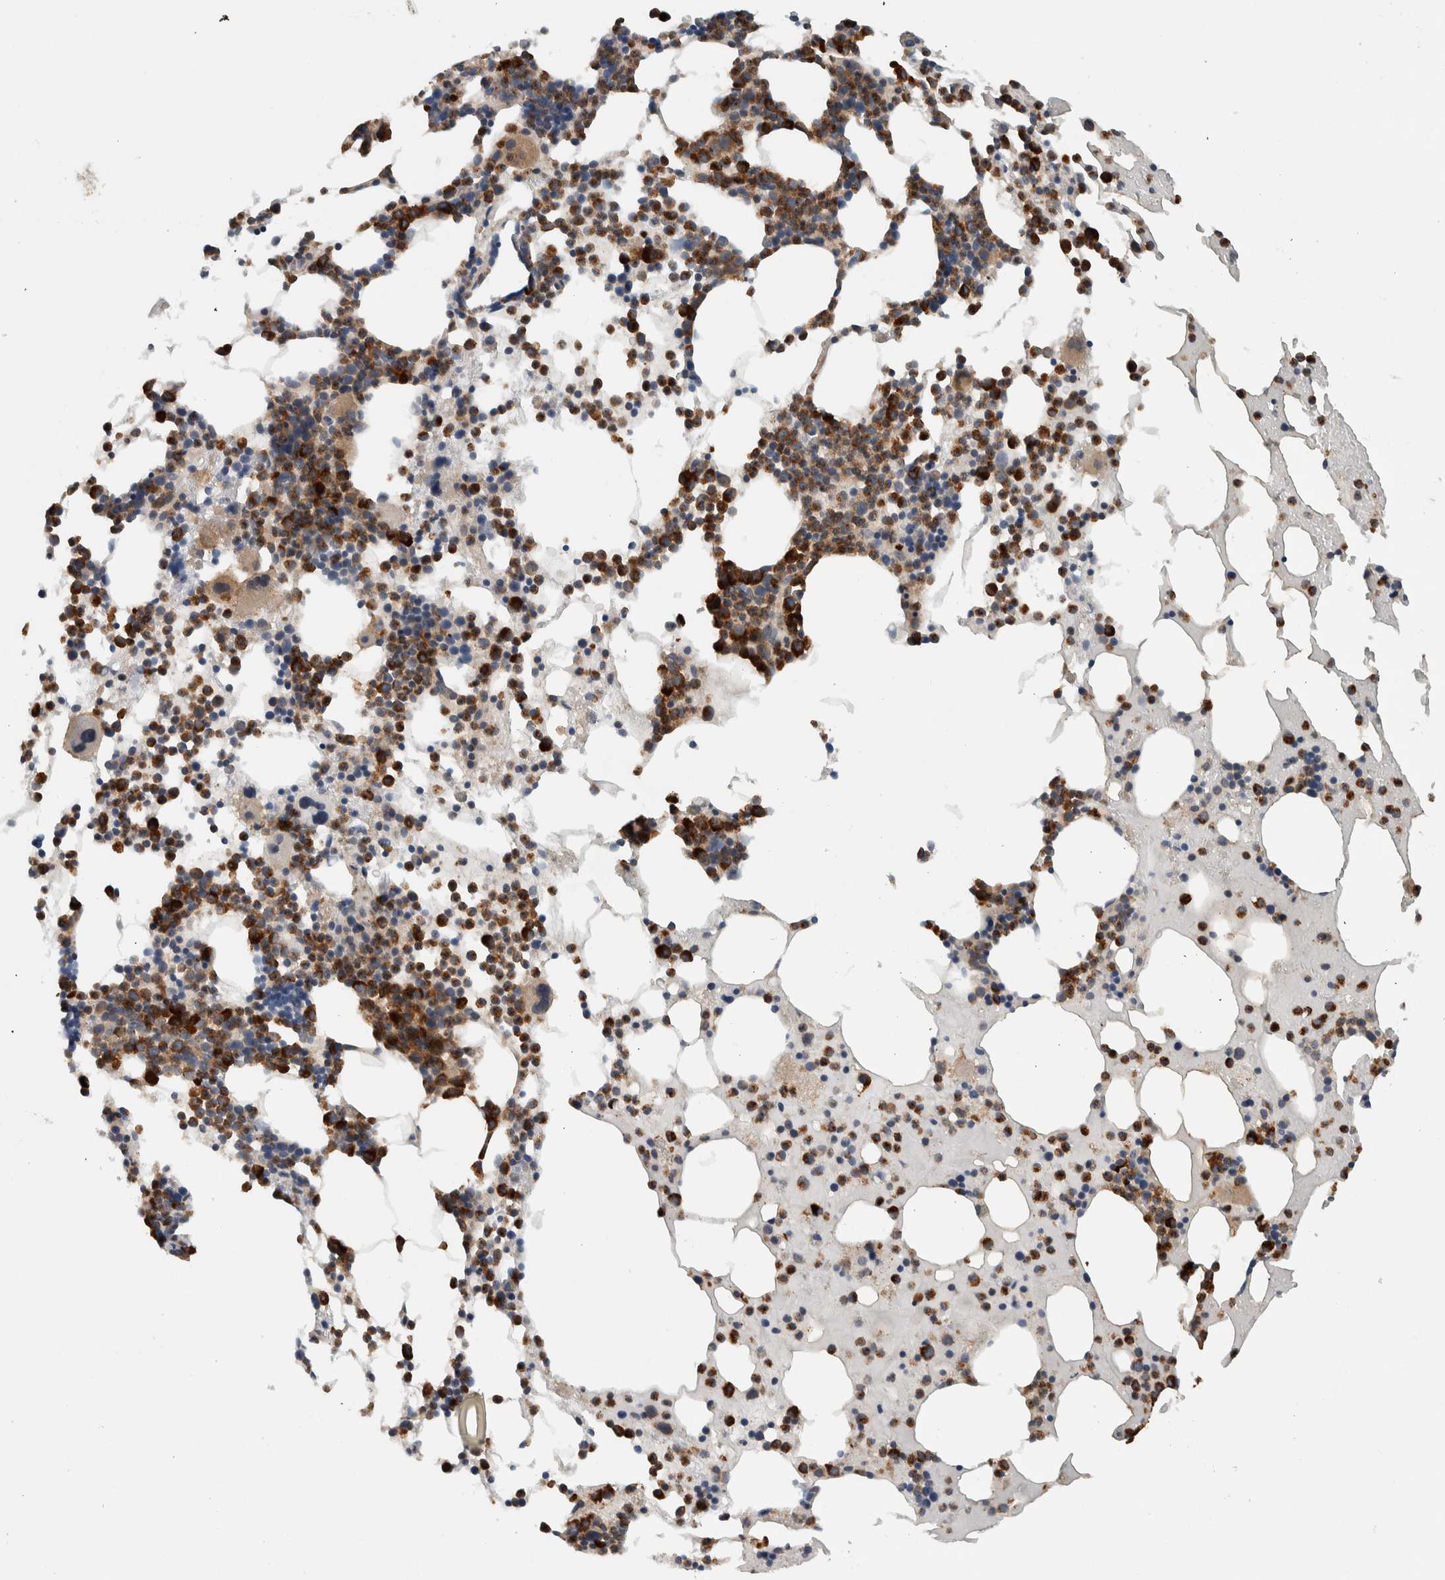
{"staining": {"intensity": "strong", "quantity": "25%-75%", "location": "cytoplasmic/membranous"}, "tissue": "bone marrow", "cell_type": "Hematopoietic cells", "image_type": "normal", "snomed": [{"axis": "morphology", "description": "Normal tissue, NOS"}, {"axis": "morphology", "description": "Inflammation, NOS"}, {"axis": "topography", "description": "Bone marrow"}], "caption": "Strong cytoplasmic/membranous positivity is appreciated in approximately 25%-75% of hematopoietic cells in benign bone marrow. (brown staining indicates protein expression, while blue staining denotes nuclei).", "gene": "CCDC43", "patient": {"sex": "male", "age": 68}}